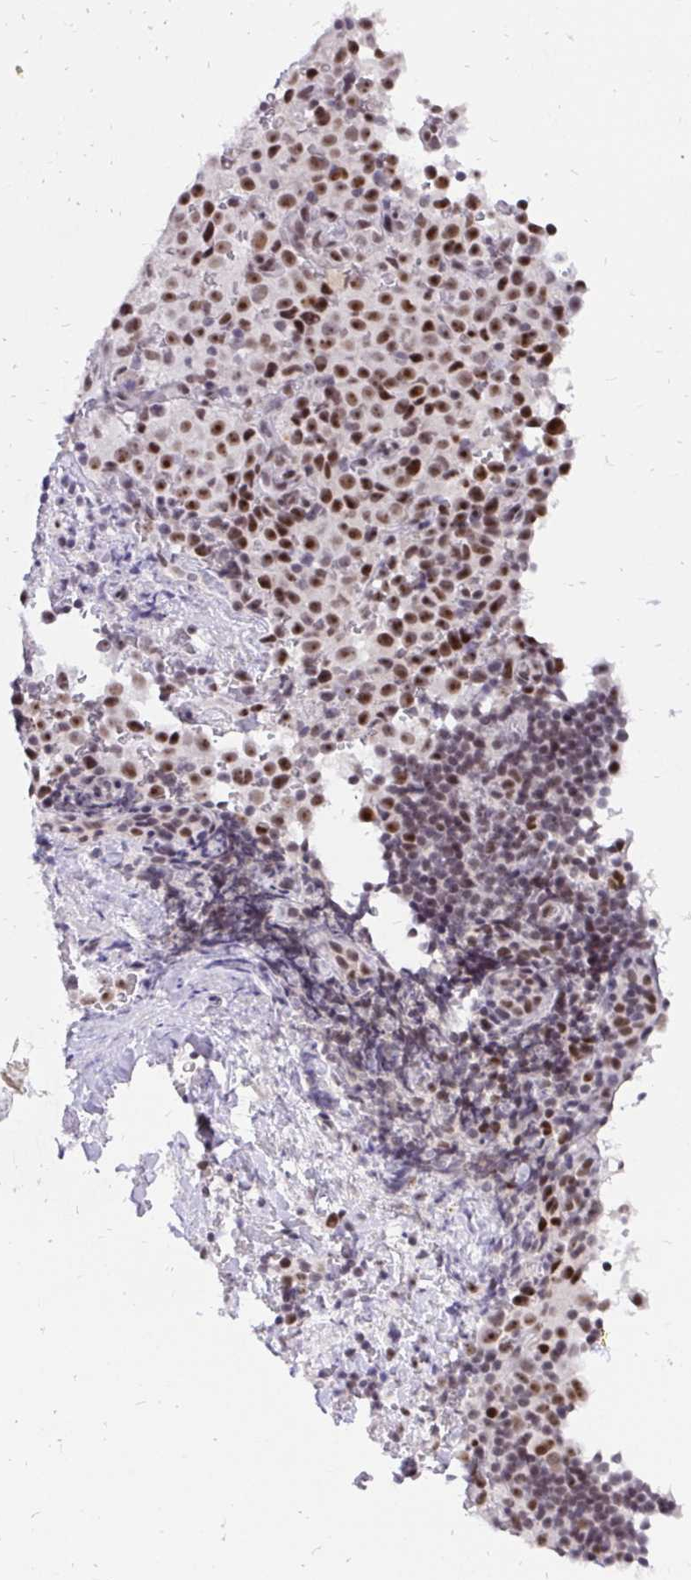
{"staining": {"intensity": "strong", "quantity": ">75%", "location": "nuclear"}, "tissue": "melanoma", "cell_type": "Tumor cells", "image_type": "cancer", "snomed": [{"axis": "morphology", "description": "Malignant melanoma, Metastatic site"}, {"axis": "topography", "description": "Skin"}, {"axis": "topography", "description": "Lymph node"}], "caption": "Brown immunohistochemical staining in human melanoma exhibits strong nuclear expression in about >75% of tumor cells.", "gene": "ZNF860", "patient": {"sex": "male", "age": 66}}